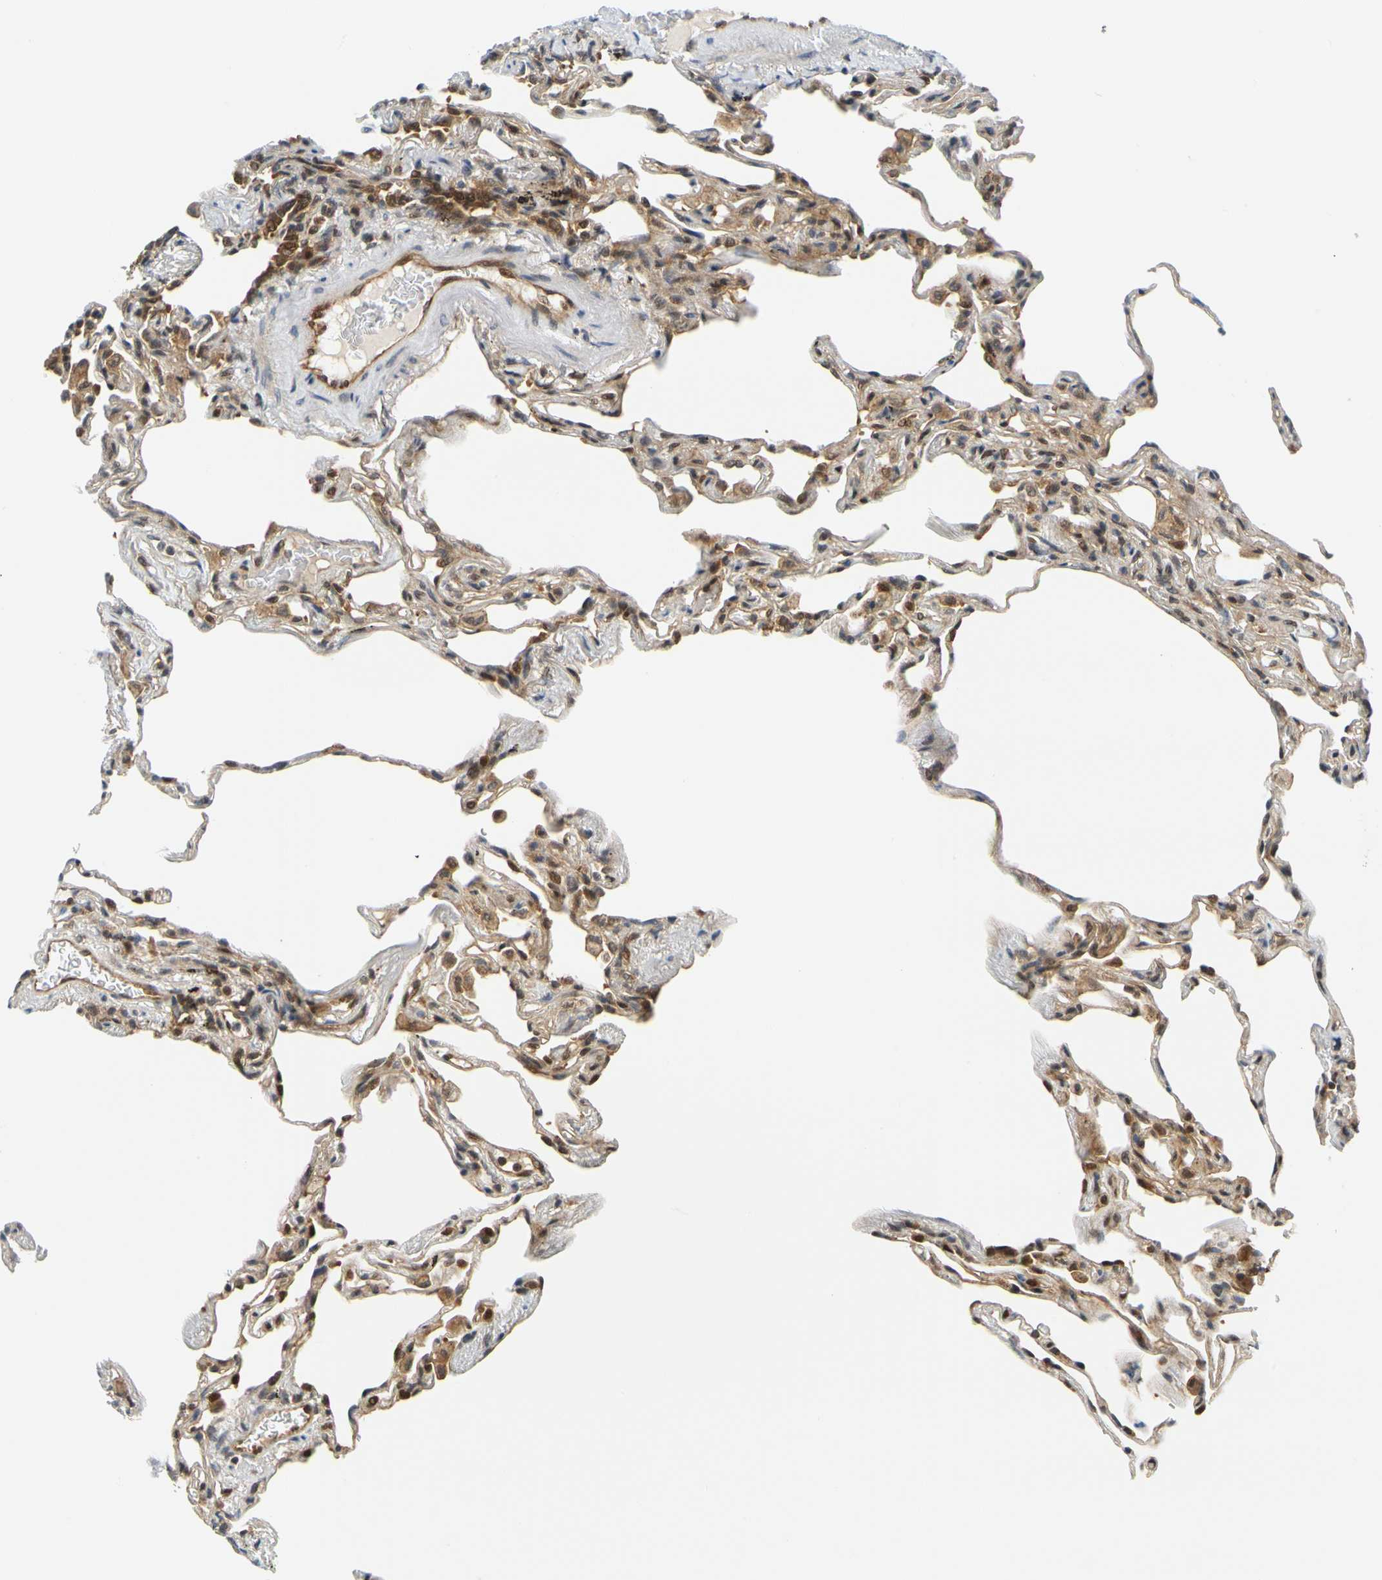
{"staining": {"intensity": "moderate", "quantity": "25%-75%", "location": "cytoplasmic/membranous,nuclear"}, "tissue": "lung", "cell_type": "Alveolar cells", "image_type": "normal", "snomed": [{"axis": "morphology", "description": "Normal tissue, NOS"}, {"axis": "morphology", "description": "Inflammation, NOS"}, {"axis": "topography", "description": "Lung"}], "caption": "Protein staining demonstrates moderate cytoplasmic/membranous,nuclear staining in about 25%-75% of alveolar cells in normal lung.", "gene": "MAPK9", "patient": {"sex": "male", "age": 69}}